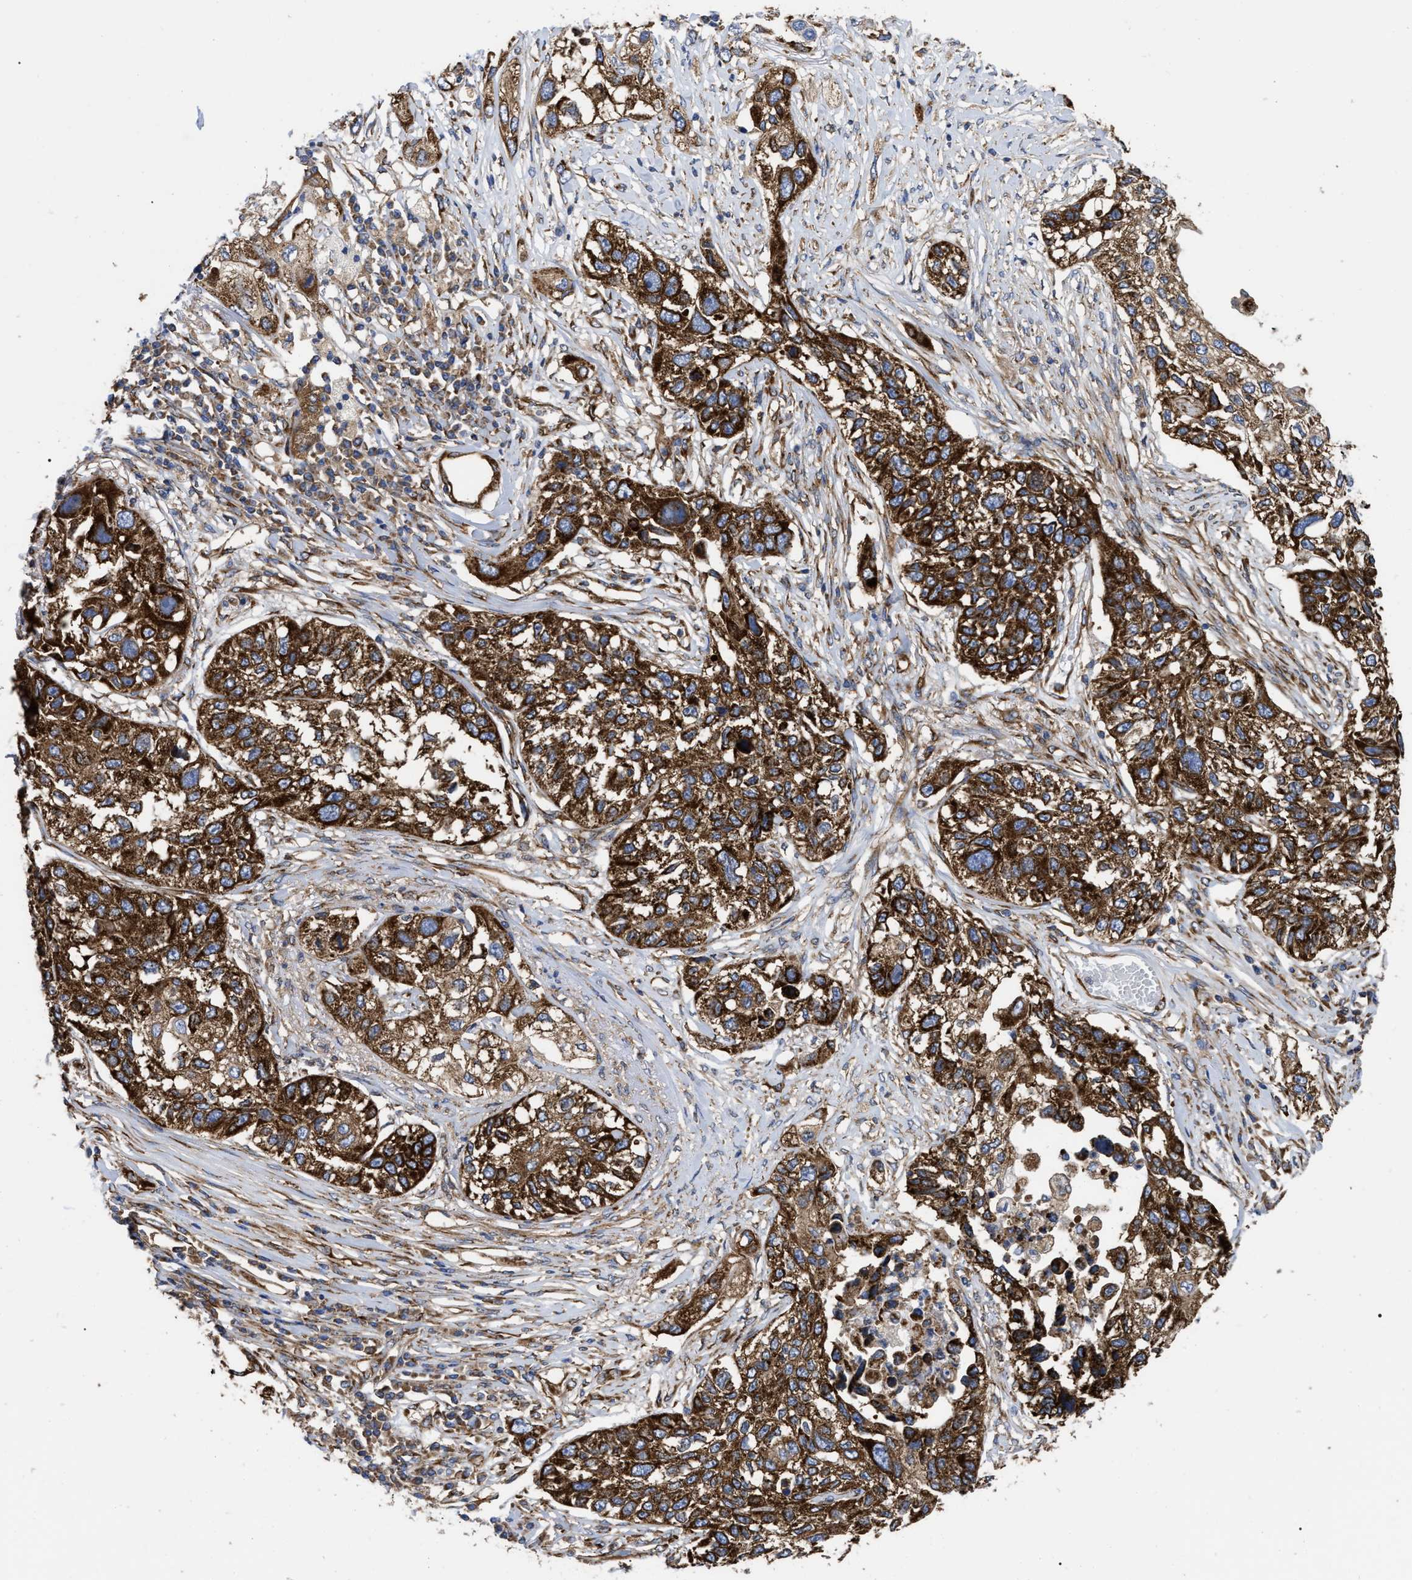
{"staining": {"intensity": "strong", "quantity": ">75%", "location": "cytoplasmic/membranous"}, "tissue": "lung cancer", "cell_type": "Tumor cells", "image_type": "cancer", "snomed": [{"axis": "morphology", "description": "Squamous cell carcinoma, NOS"}, {"axis": "topography", "description": "Lung"}], "caption": "The immunohistochemical stain highlights strong cytoplasmic/membranous positivity in tumor cells of lung squamous cell carcinoma tissue.", "gene": "FAM120A", "patient": {"sex": "male", "age": 71}}